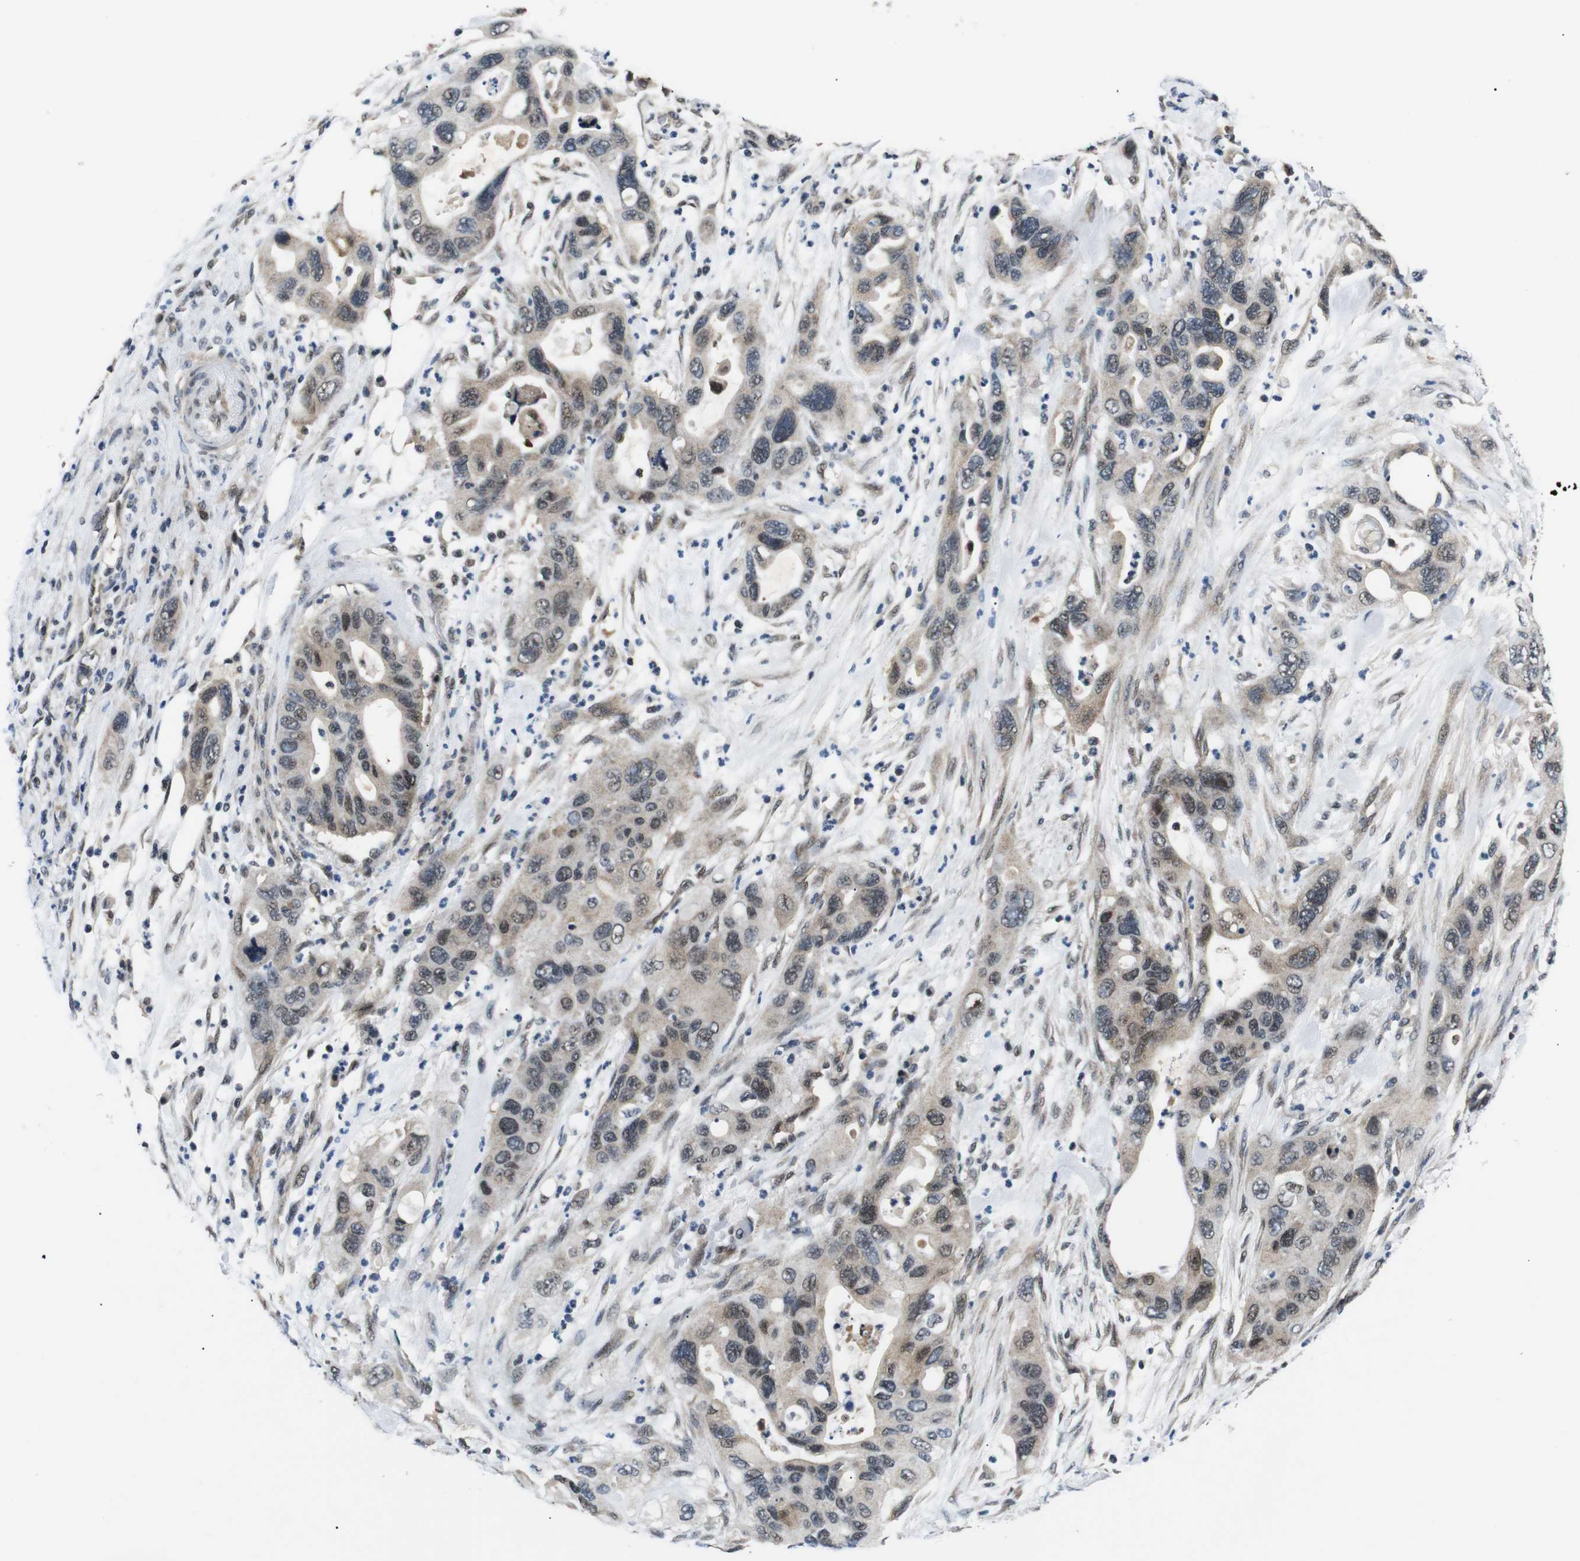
{"staining": {"intensity": "moderate", "quantity": "25%-75%", "location": "cytoplasmic/membranous,nuclear"}, "tissue": "pancreatic cancer", "cell_type": "Tumor cells", "image_type": "cancer", "snomed": [{"axis": "morphology", "description": "Adenocarcinoma, NOS"}, {"axis": "topography", "description": "Pancreas"}], "caption": "A medium amount of moderate cytoplasmic/membranous and nuclear staining is identified in approximately 25%-75% of tumor cells in pancreatic cancer tissue.", "gene": "SKP1", "patient": {"sex": "female", "age": 71}}